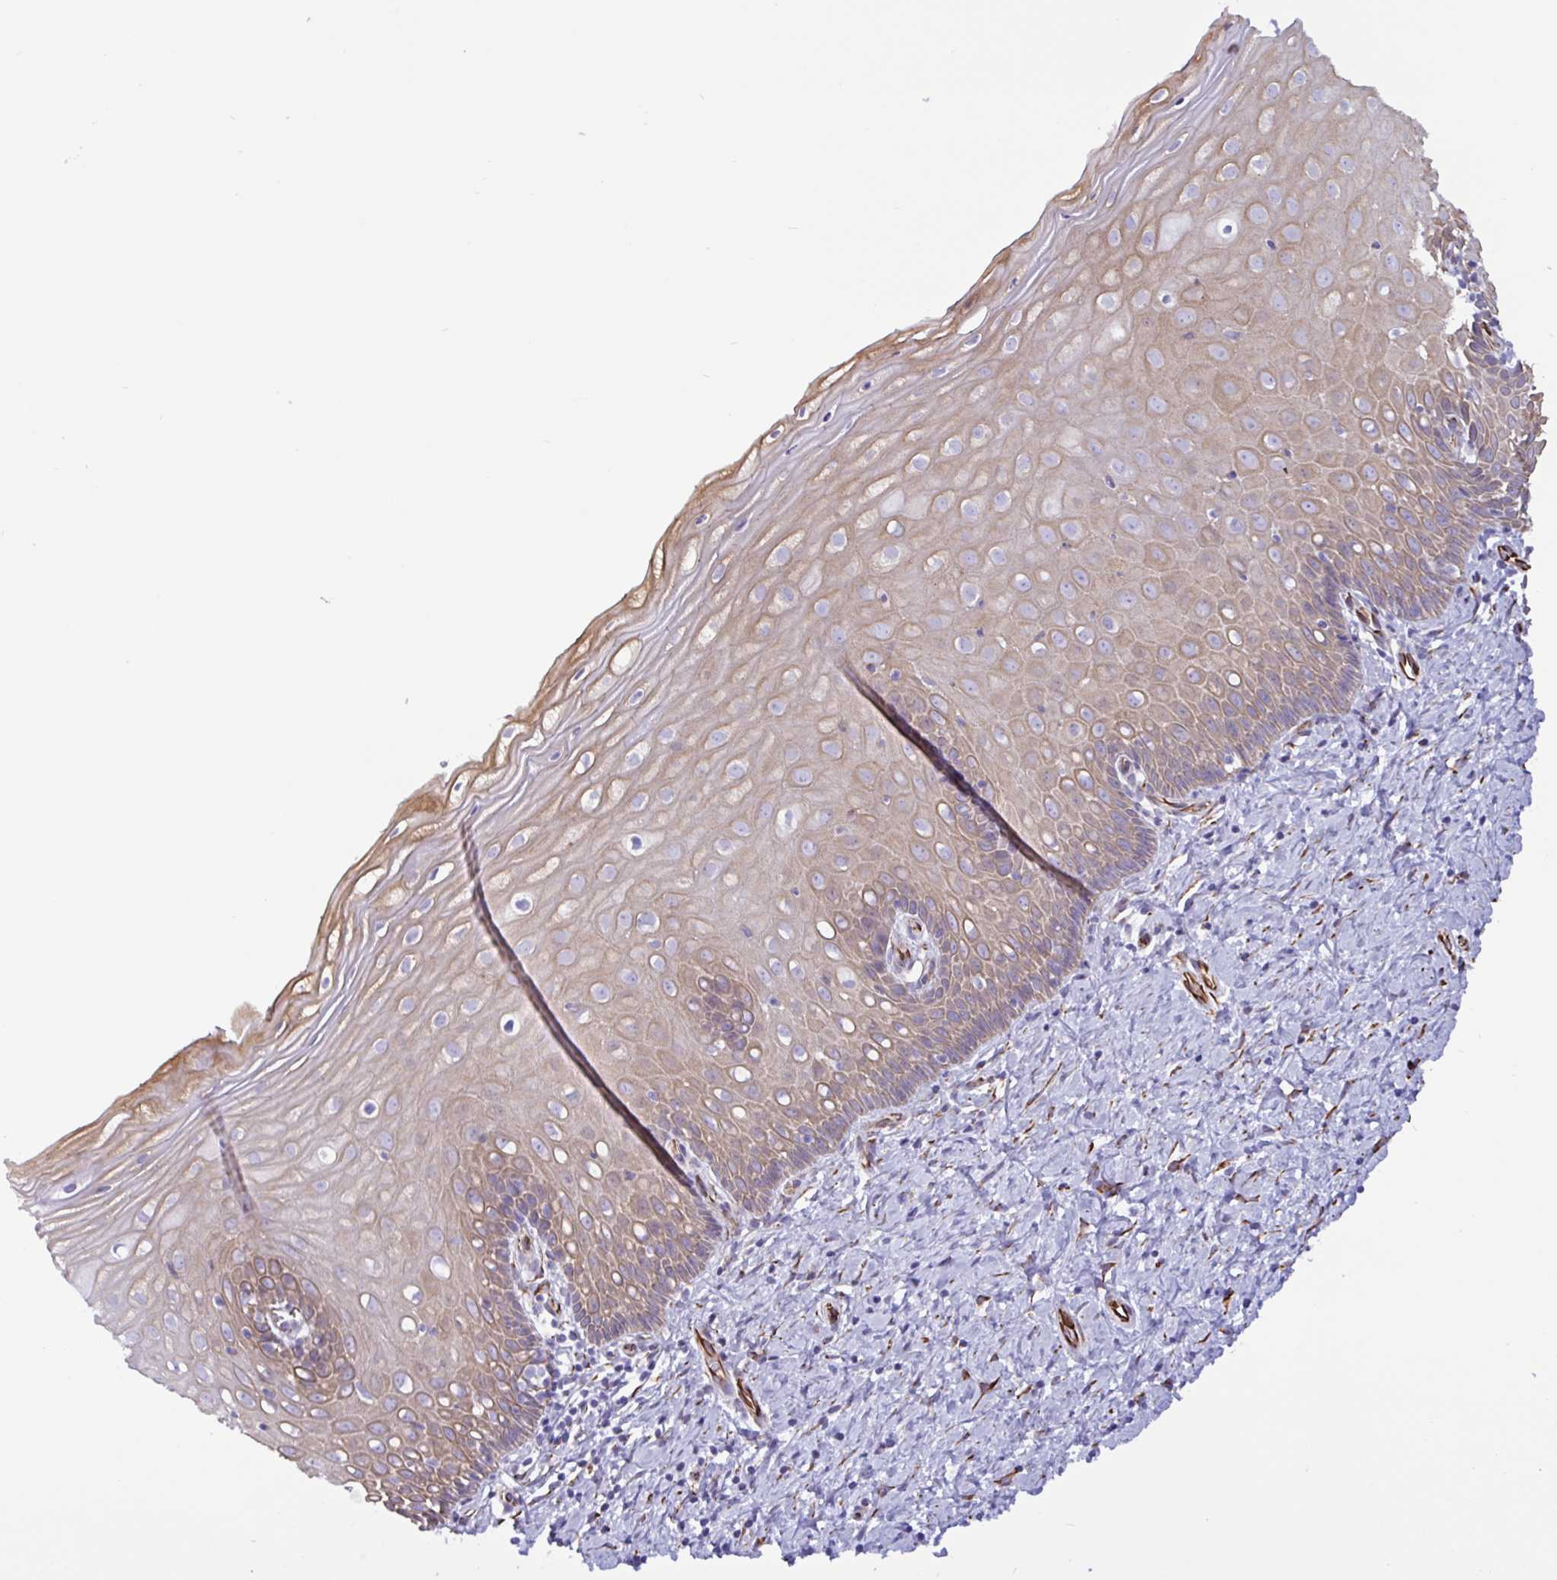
{"staining": {"intensity": "negative", "quantity": "none", "location": "none"}, "tissue": "cervix", "cell_type": "Glandular cells", "image_type": "normal", "snomed": [{"axis": "morphology", "description": "Normal tissue, NOS"}, {"axis": "topography", "description": "Cervix"}], "caption": "High power microscopy image of an immunohistochemistry histopathology image of normal cervix, revealing no significant staining in glandular cells. Nuclei are stained in blue.", "gene": "SMAD5", "patient": {"sex": "female", "age": 37}}